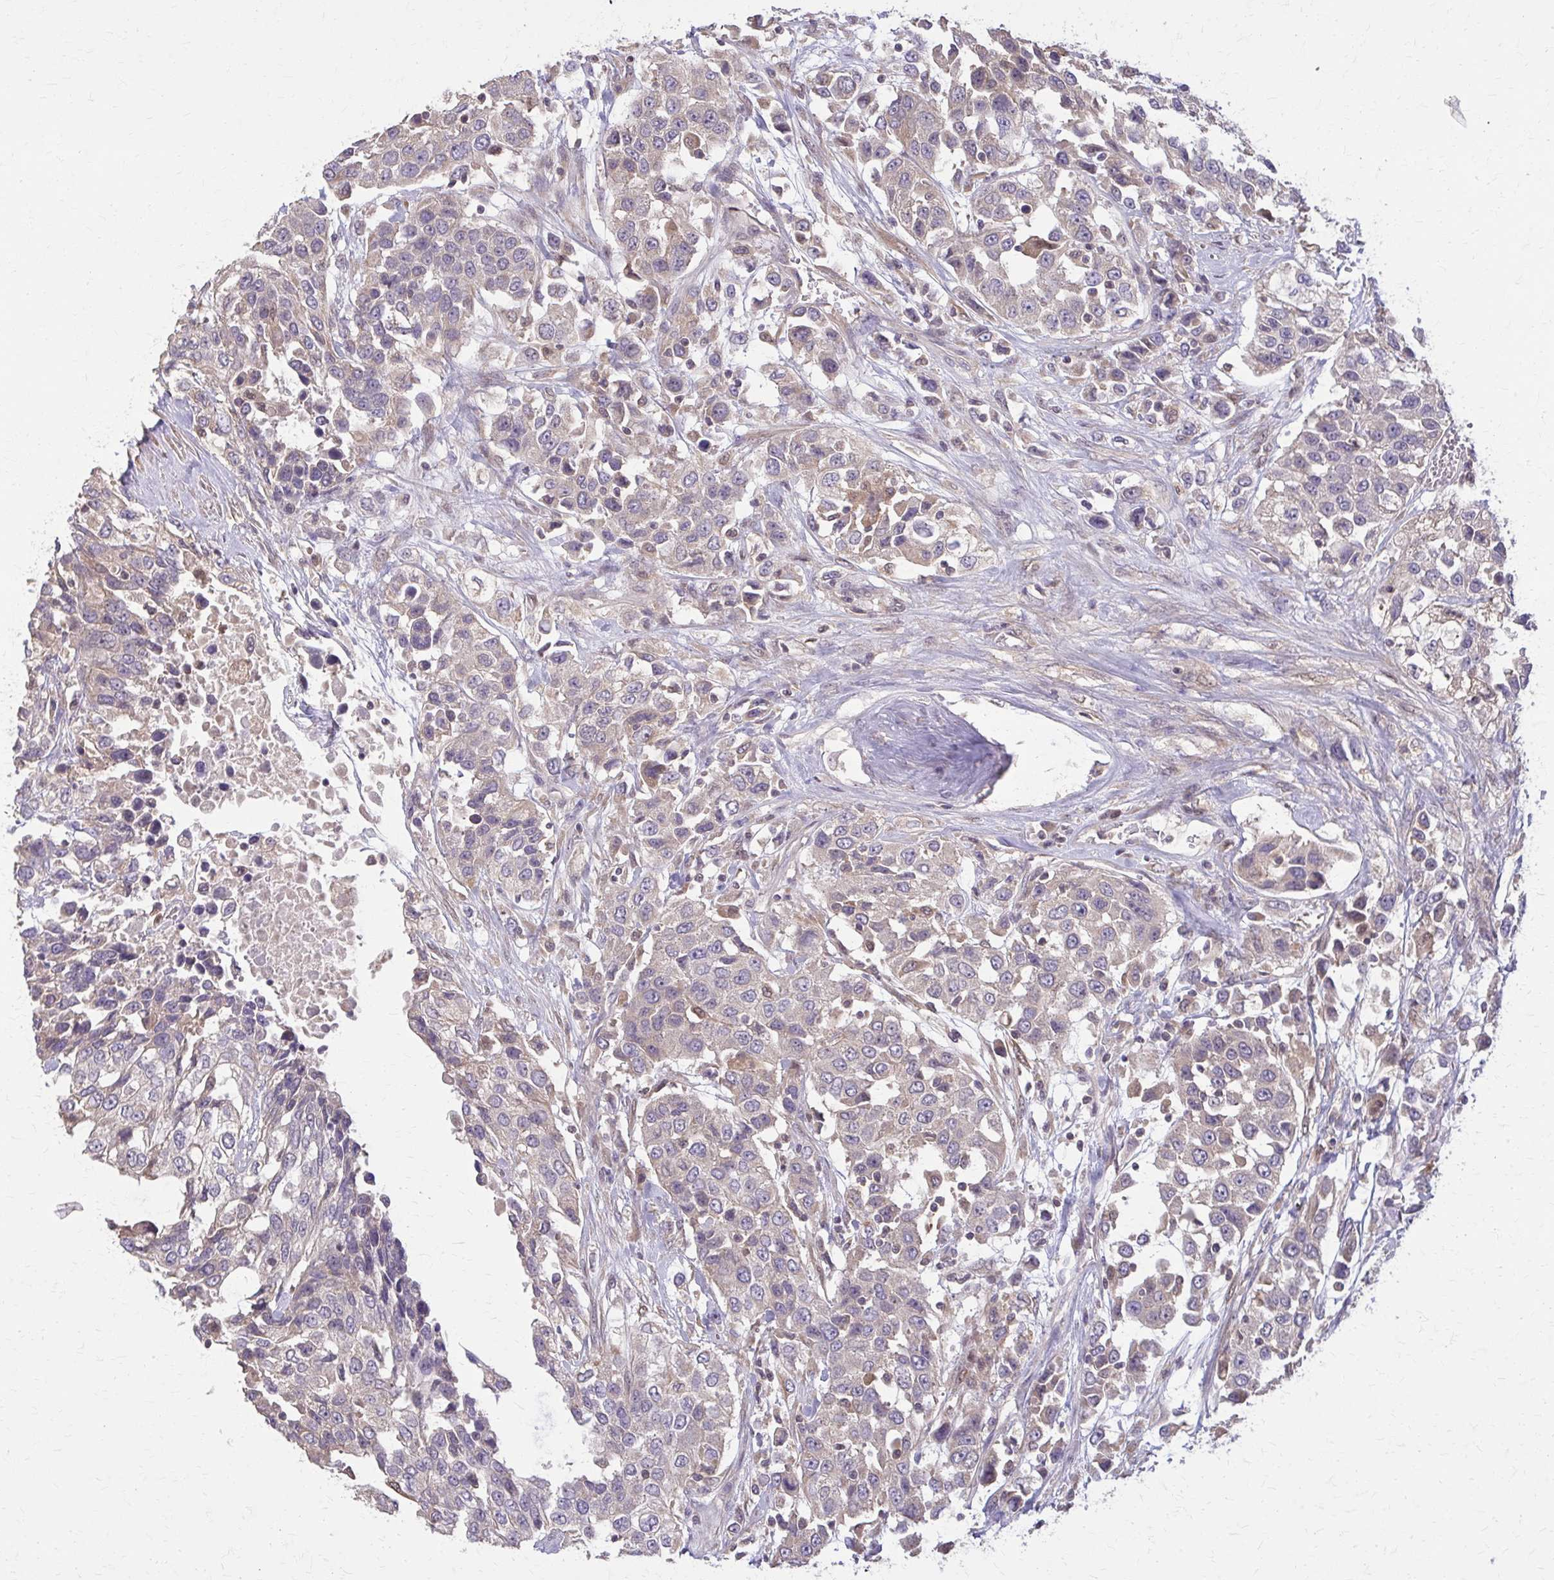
{"staining": {"intensity": "weak", "quantity": "25%-75%", "location": "cytoplasmic/membranous"}, "tissue": "urothelial cancer", "cell_type": "Tumor cells", "image_type": "cancer", "snomed": [{"axis": "morphology", "description": "Urothelial carcinoma, High grade"}, {"axis": "topography", "description": "Urinary bladder"}], "caption": "Immunohistochemistry (IHC) image of neoplastic tissue: urothelial carcinoma (high-grade) stained using immunohistochemistry shows low levels of weak protein expression localized specifically in the cytoplasmic/membranous of tumor cells, appearing as a cytoplasmic/membranous brown color.", "gene": "NRBF2", "patient": {"sex": "female", "age": 80}}